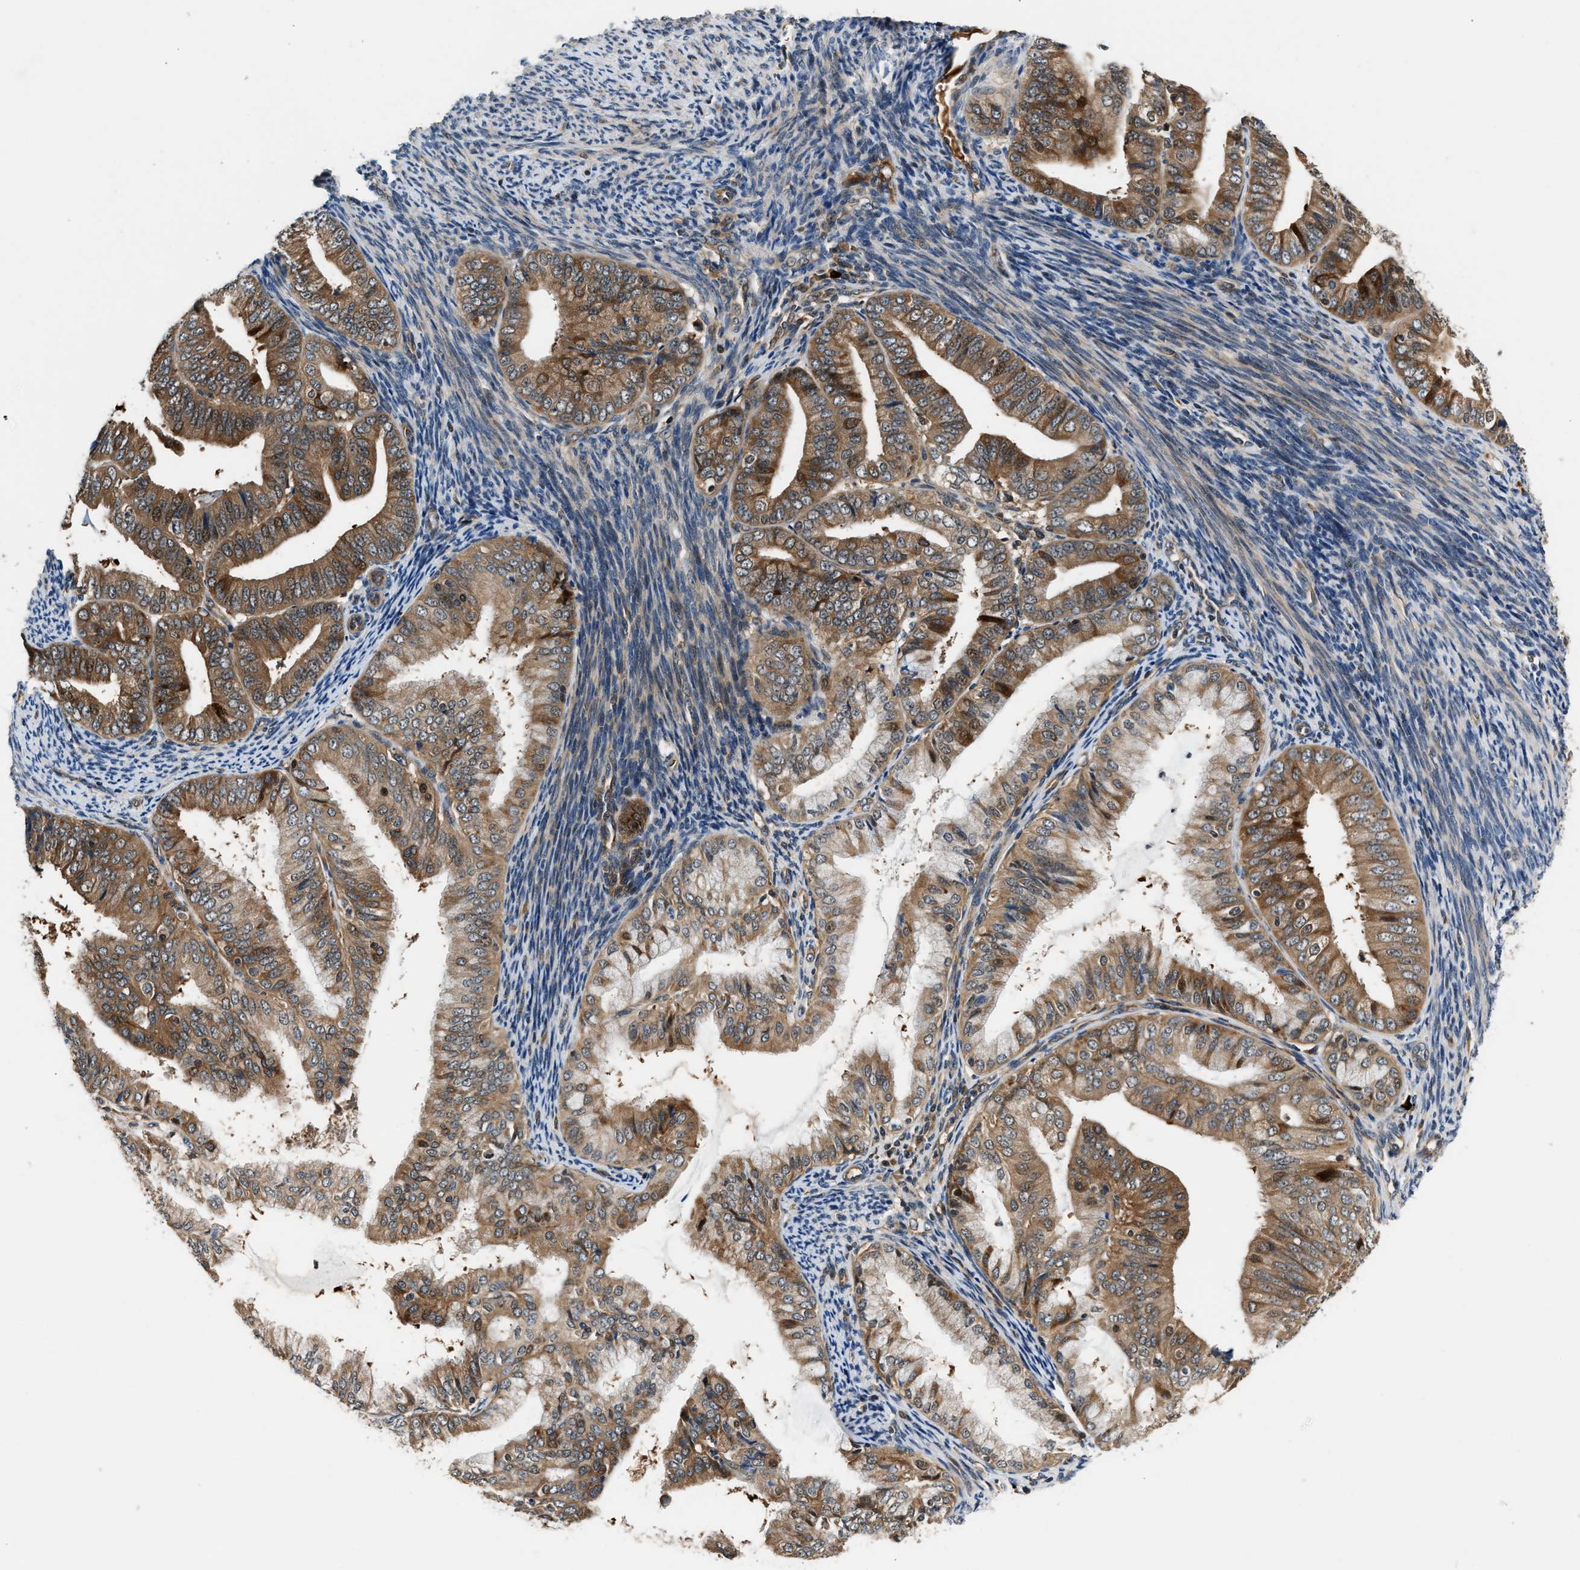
{"staining": {"intensity": "moderate", "quantity": ">75%", "location": "cytoplasmic/membranous"}, "tissue": "endometrial cancer", "cell_type": "Tumor cells", "image_type": "cancer", "snomed": [{"axis": "morphology", "description": "Adenocarcinoma, NOS"}, {"axis": "topography", "description": "Endometrium"}], "caption": "An immunohistochemistry photomicrograph of tumor tissue is shown. Protein staining in brown labels moderate cytoplasmic/membranous positivity in adenocarcinoma (endometrial) within tumor cells.", "gene": "TUT7", "patient": {"sex": "female", "age": 63}}